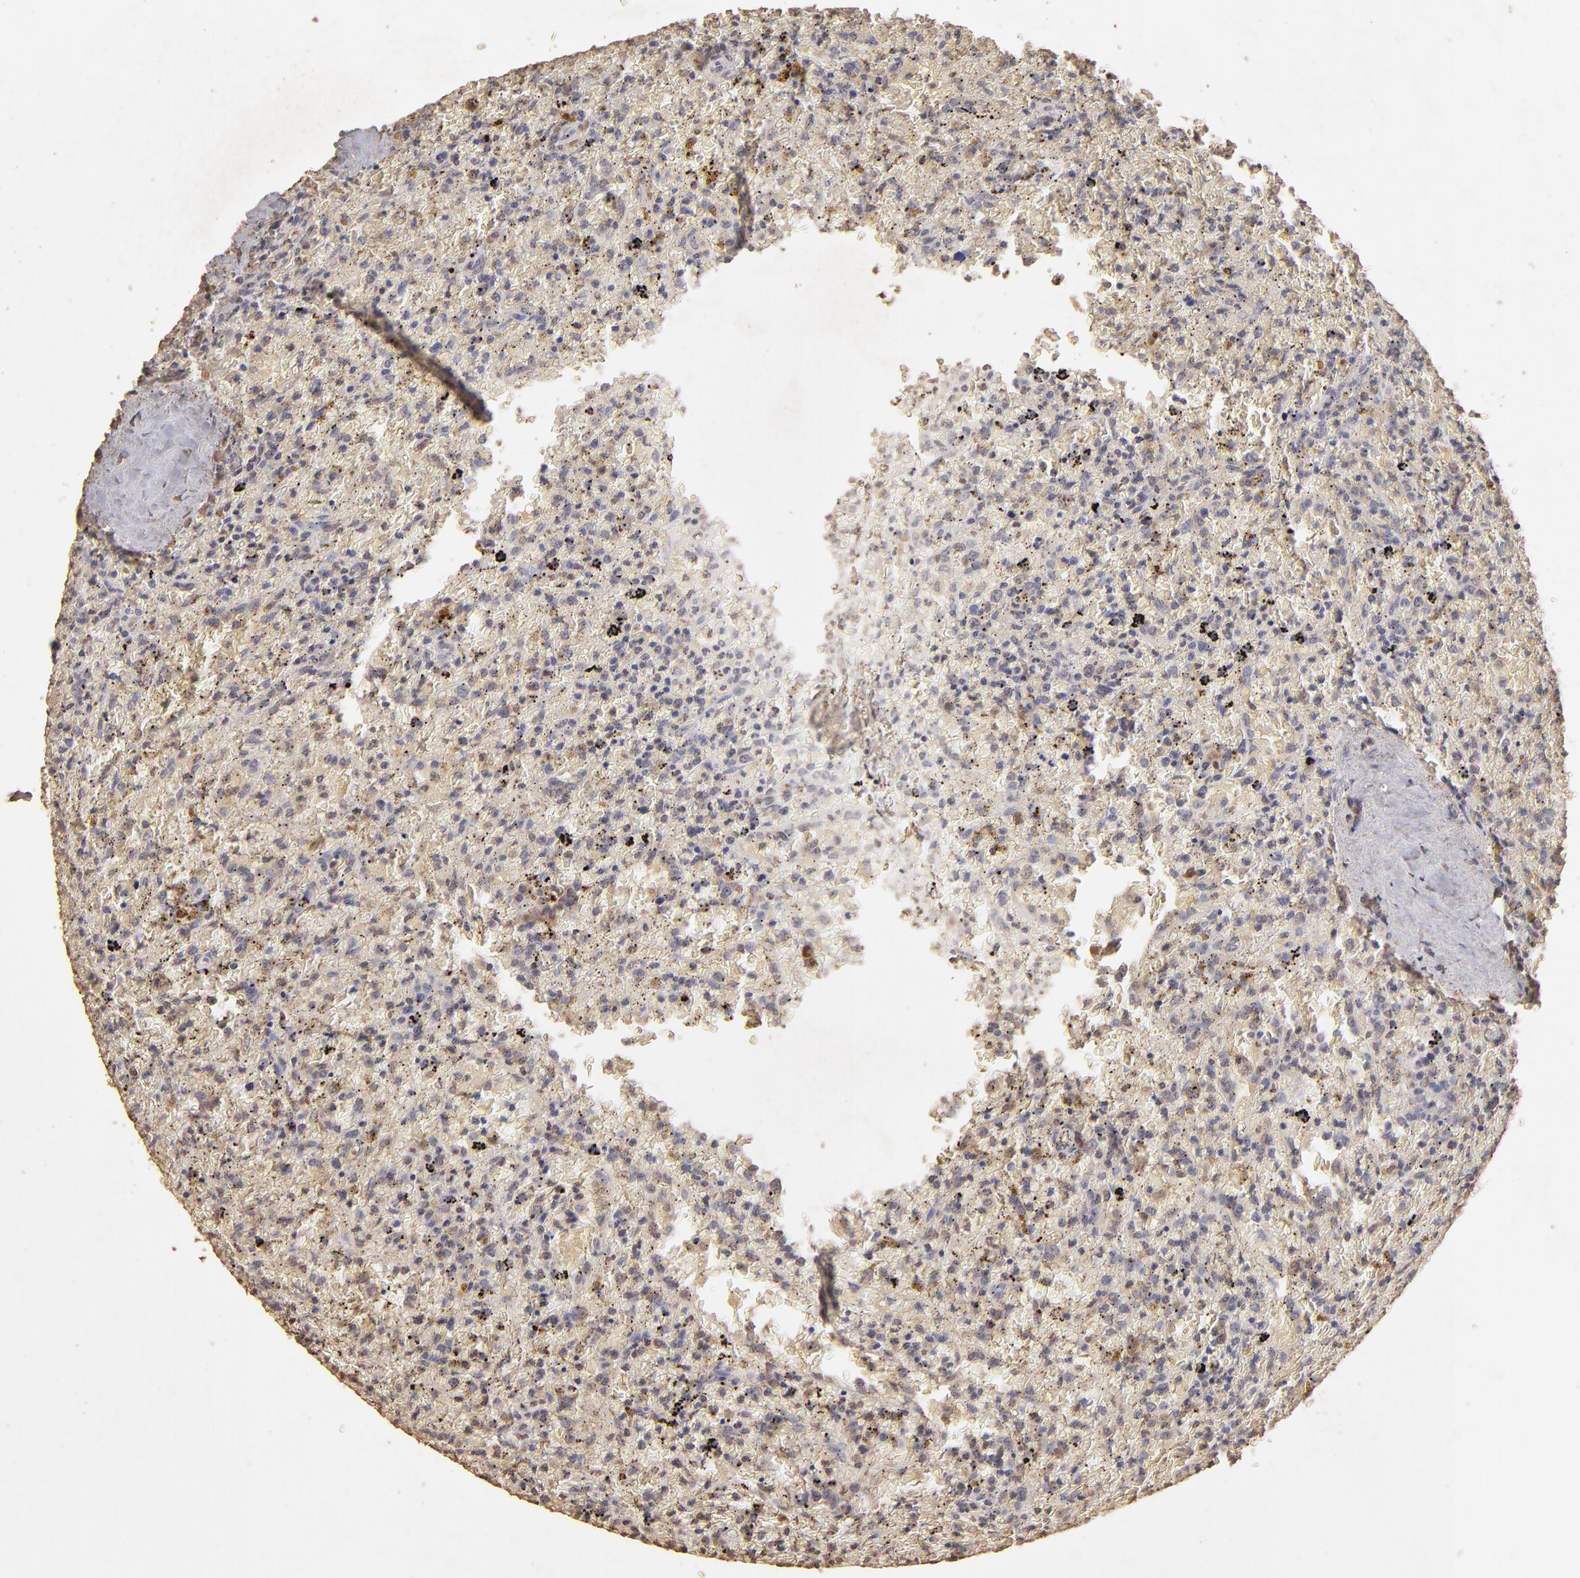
{"staining": {"intensity": "weak", "quantity": "<25%", "location": "cytoplasmic/membranous"}, "tissue": "lymphoma", "cell_type": "Tumor cells", "image_type": "cancer", "snomed": [{"axis": "morphology", "description": "Malignant lymphoma, non-Hodgkin's type, High grade"}, {"axis": "topography", "description": "Spleen"}, {"axis": "topography", "description": "Lymph node"}], "caption": "Immunohistochemistry (IHC) image of neoplastic tissue: human lymphoma stained with DAB (3,3'-diaminobenzidine) reveals no significant protein staining in tumor cells. Nuclei are stained in blue.", "gene": "OPHN1", "patient": {"sex": "female", "age": 70}}